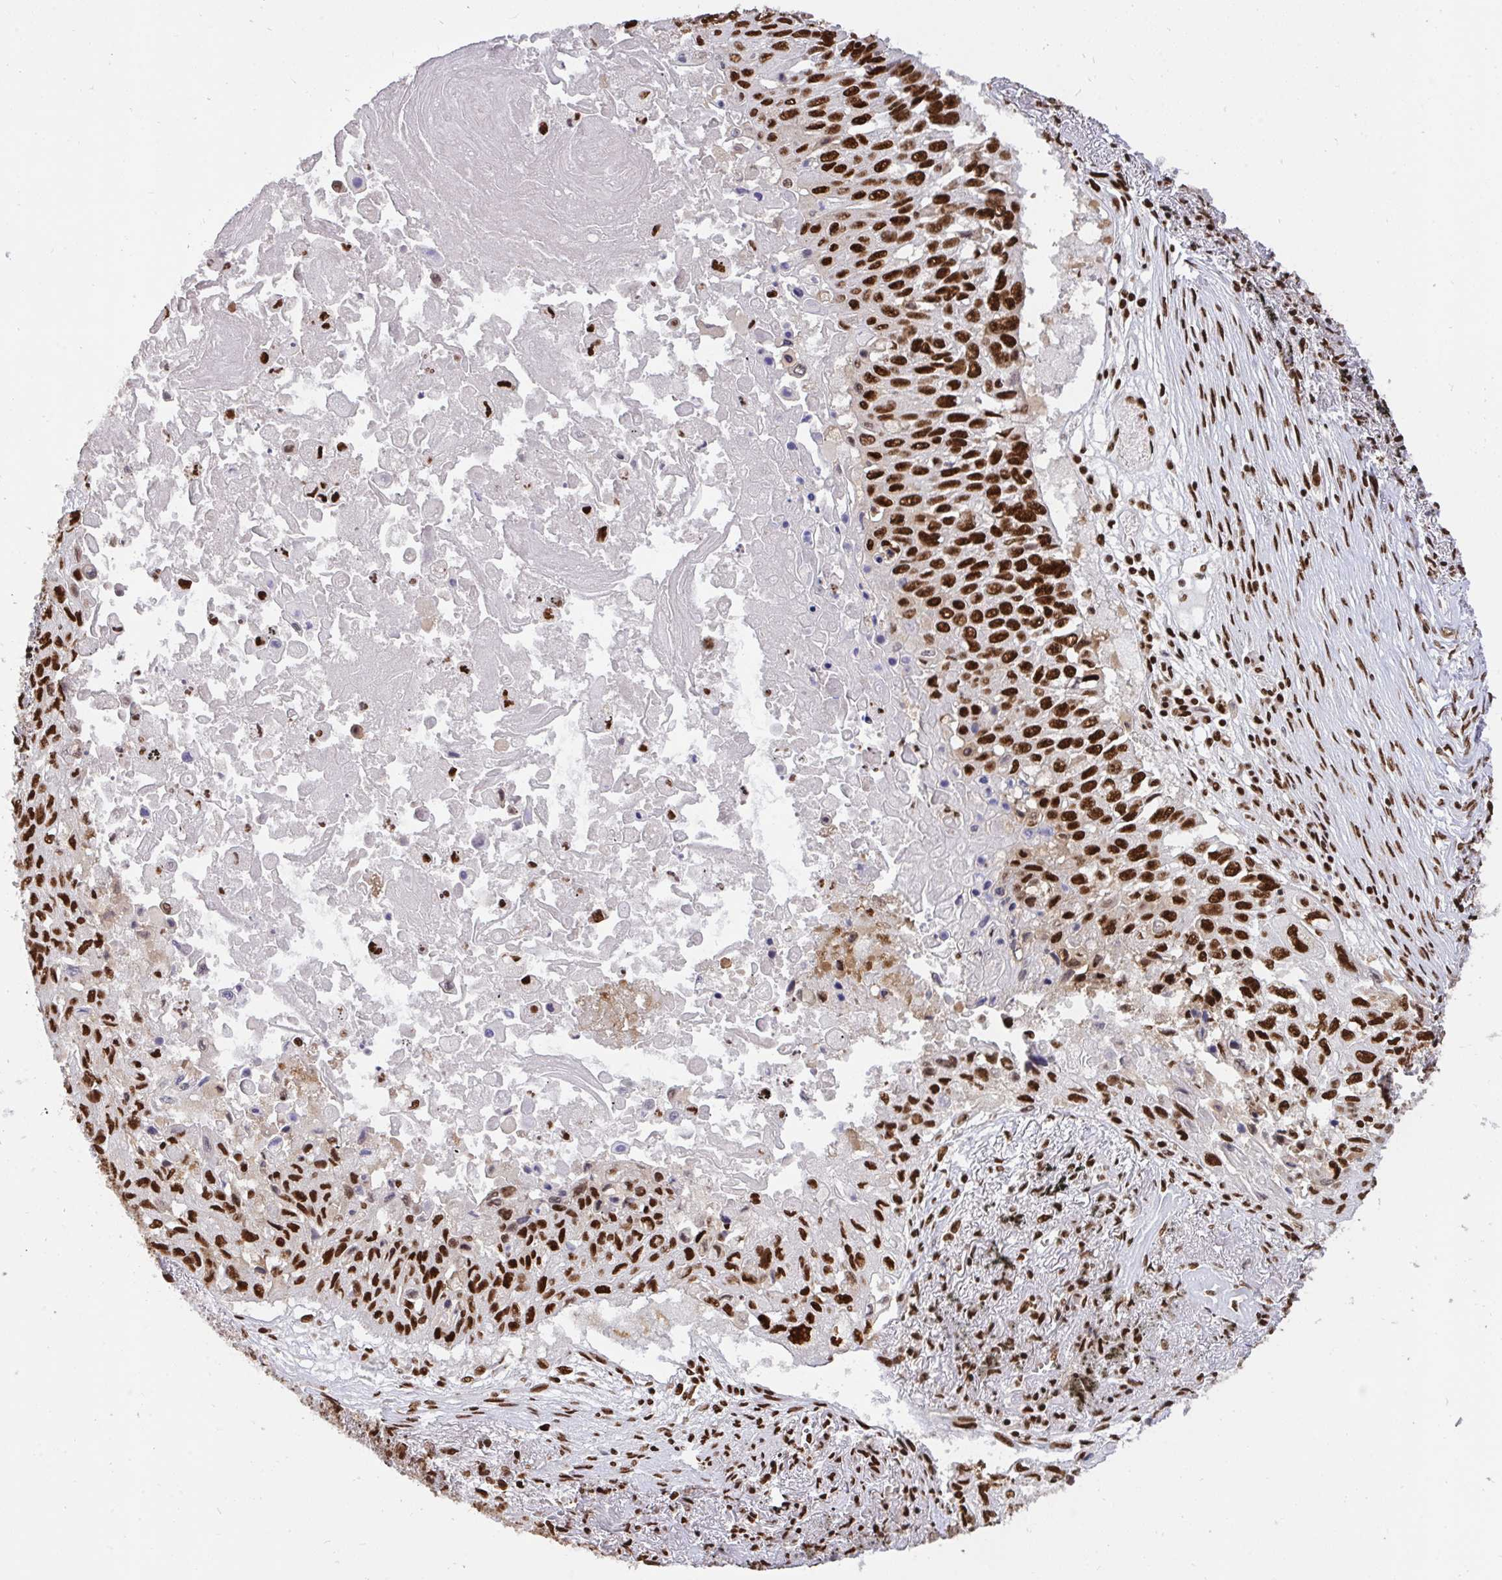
{"staining": {"intensity": "strong", "quantity": ">75%", "location": "nuclear"}, "tissue": "lung cancer", "cell_type": "Tumor cells", "image_type": "cancer", "snomed": [{"axis": "morphology", "description": "Squamous cell carcinoma, NOS"}, {"axis": "topography", "description": "Lung"}], "caption": "IHC photomicrograph of neoplastic tissue: lung squamous cell carcinoma stained using immunohistochemistry (IHC) reveals high levels of strong protein expression localized specifically in the nuclear of tumor cells, appearing as a nuclear brown color.", "gene": "HNRNPL", "patient": {"sex": "male", "age": 75}}